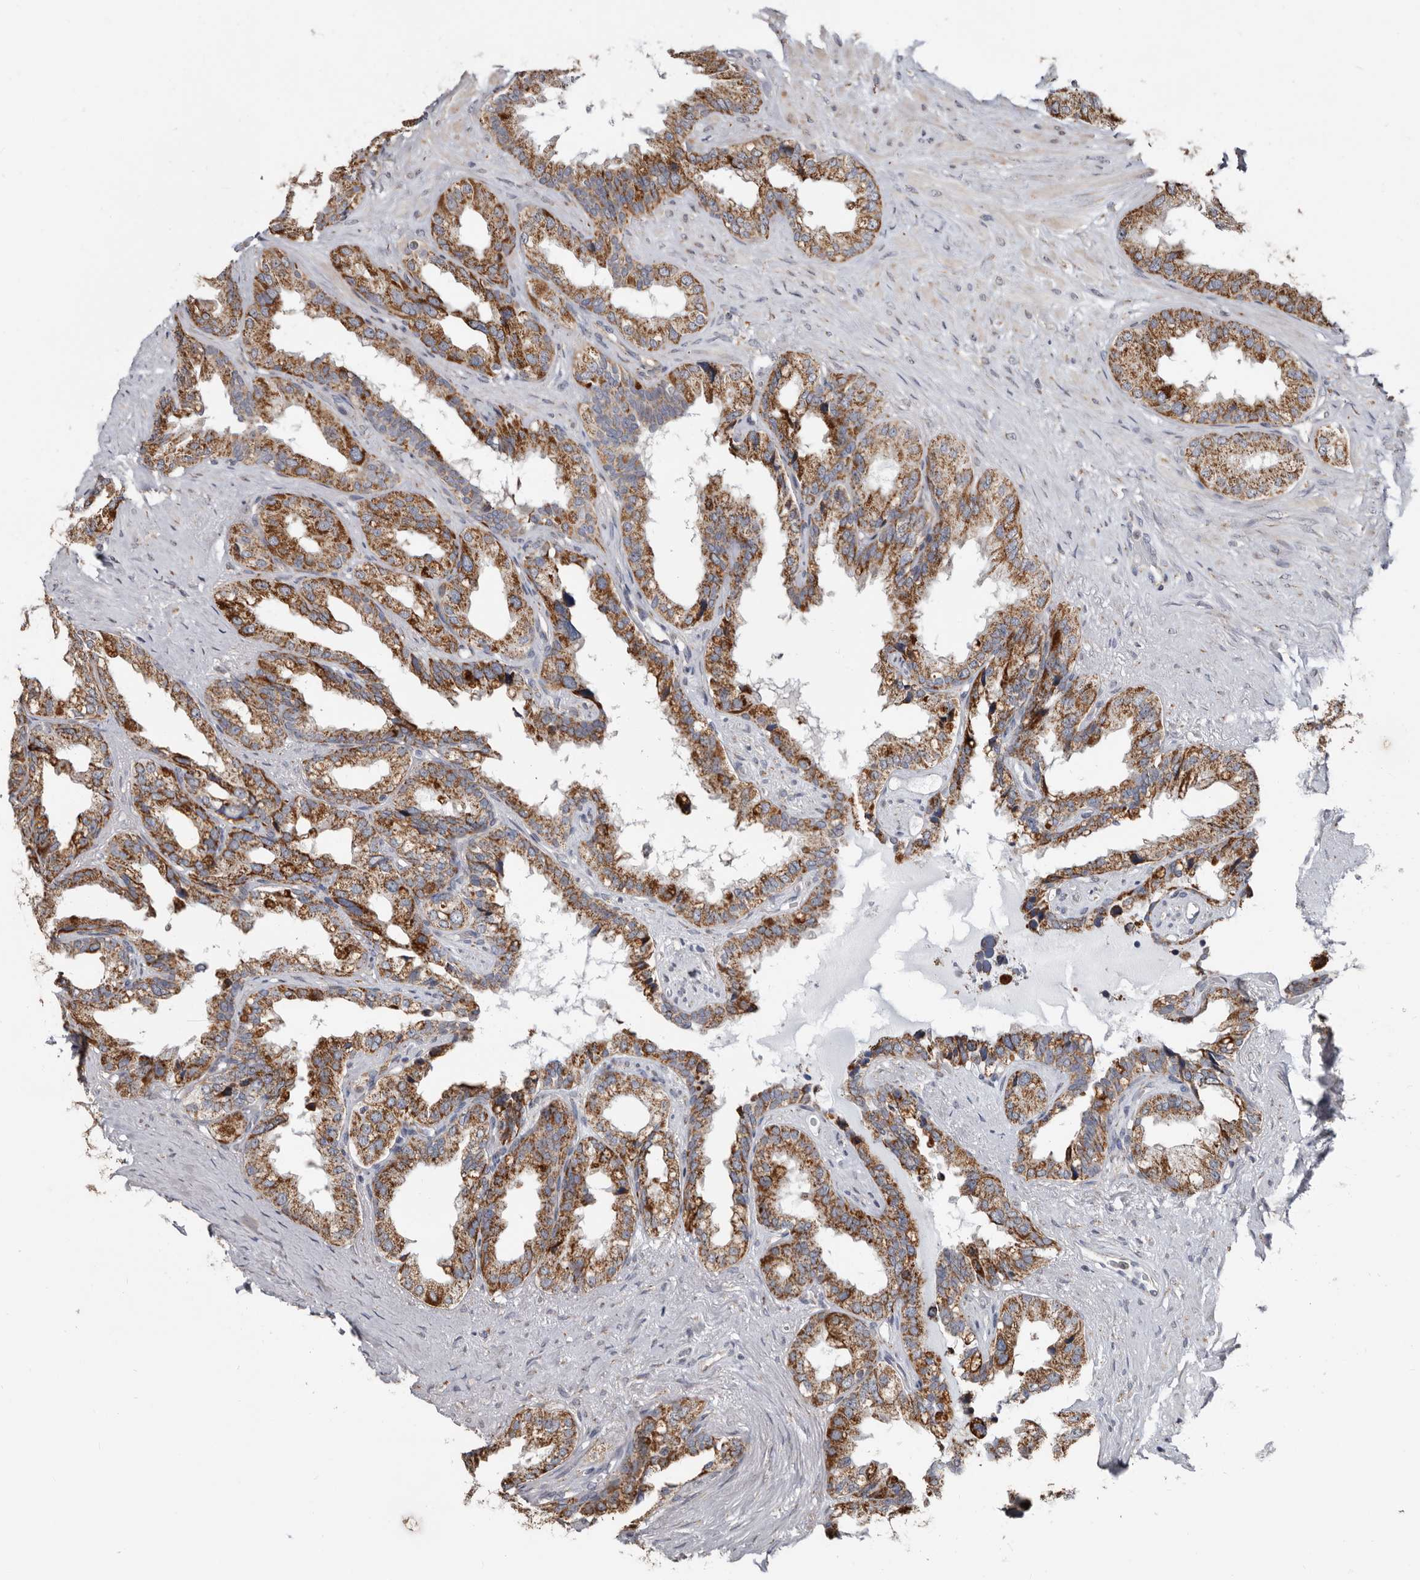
{"staining": {"intensity": "strong", "quantity": "25%-75%", "location": "cytoplasmic/membranous"}, "tissue": "seminal vesicle", "cell_type": "Glandular cells", "image_type": "normal", "snomed": [{"axis": "morphology", "description": "Normal tissue, NOS"}, {"axis": "topography", "description": "Seminal veicle"}], "caption": "Protein staining exhibits strong cytoplasmic/membranous expression in approximately 25%-75% of glandular cells in benign seminal vesicle.", "gene": "MRPL18", "patient": {"sex": "male", "age": 80}}